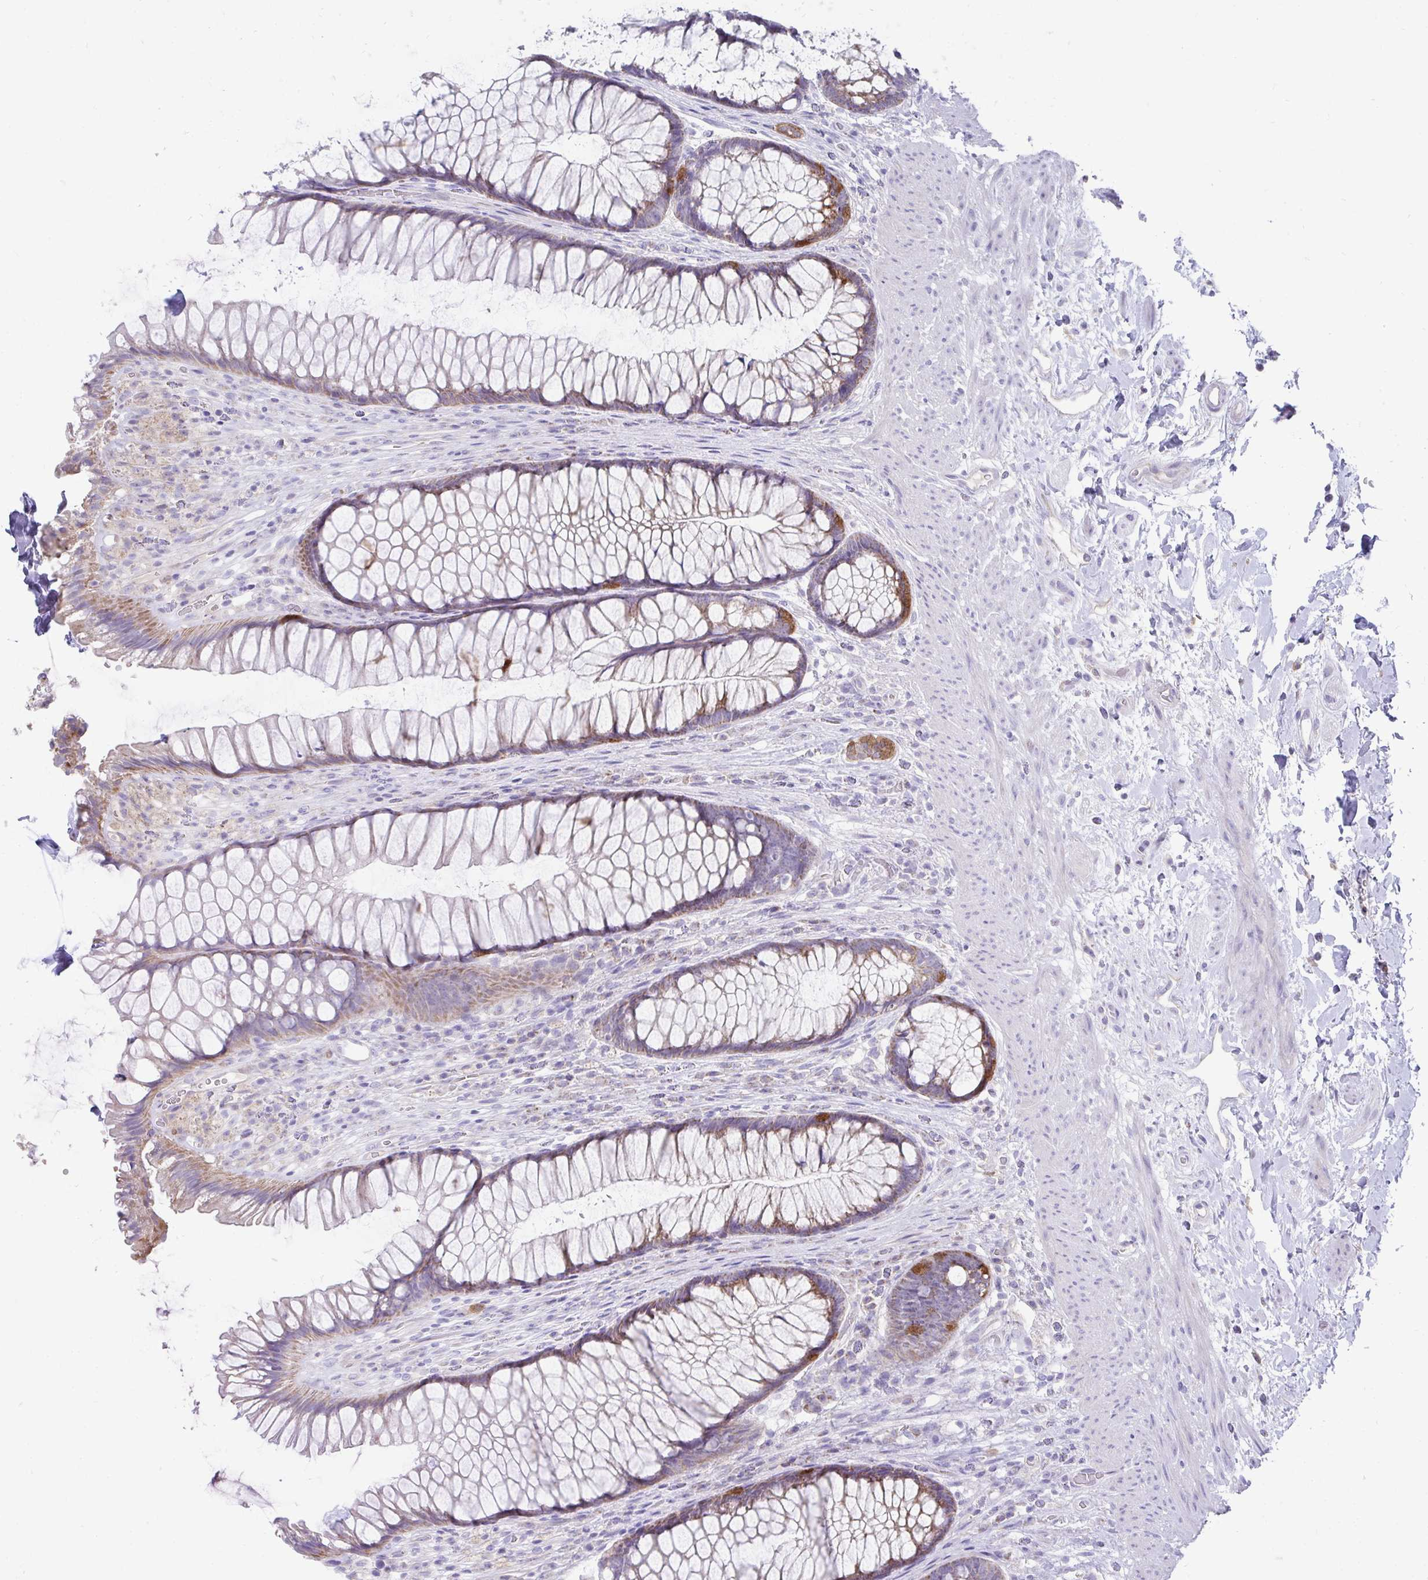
{"staining": {"intensity": "moderate", "quantity": ">75%", "location": "cytoplasmic/membranous"}, "tissue": "rectum", "cell_type": "Glandular cells", "image_type": "normal", "snomed": [{"axis": "morphology", "description": "Normal tissue, NOS"}, {"axis": "topography", "description": "Rectum"}], "caption": "The immunohistochemical stain highlights moderate cytoplasmic/membranous expression in glandular cells of benign rectum.", "gene": "PRRG3", "patient": {"sex": "male", "age": 53}}